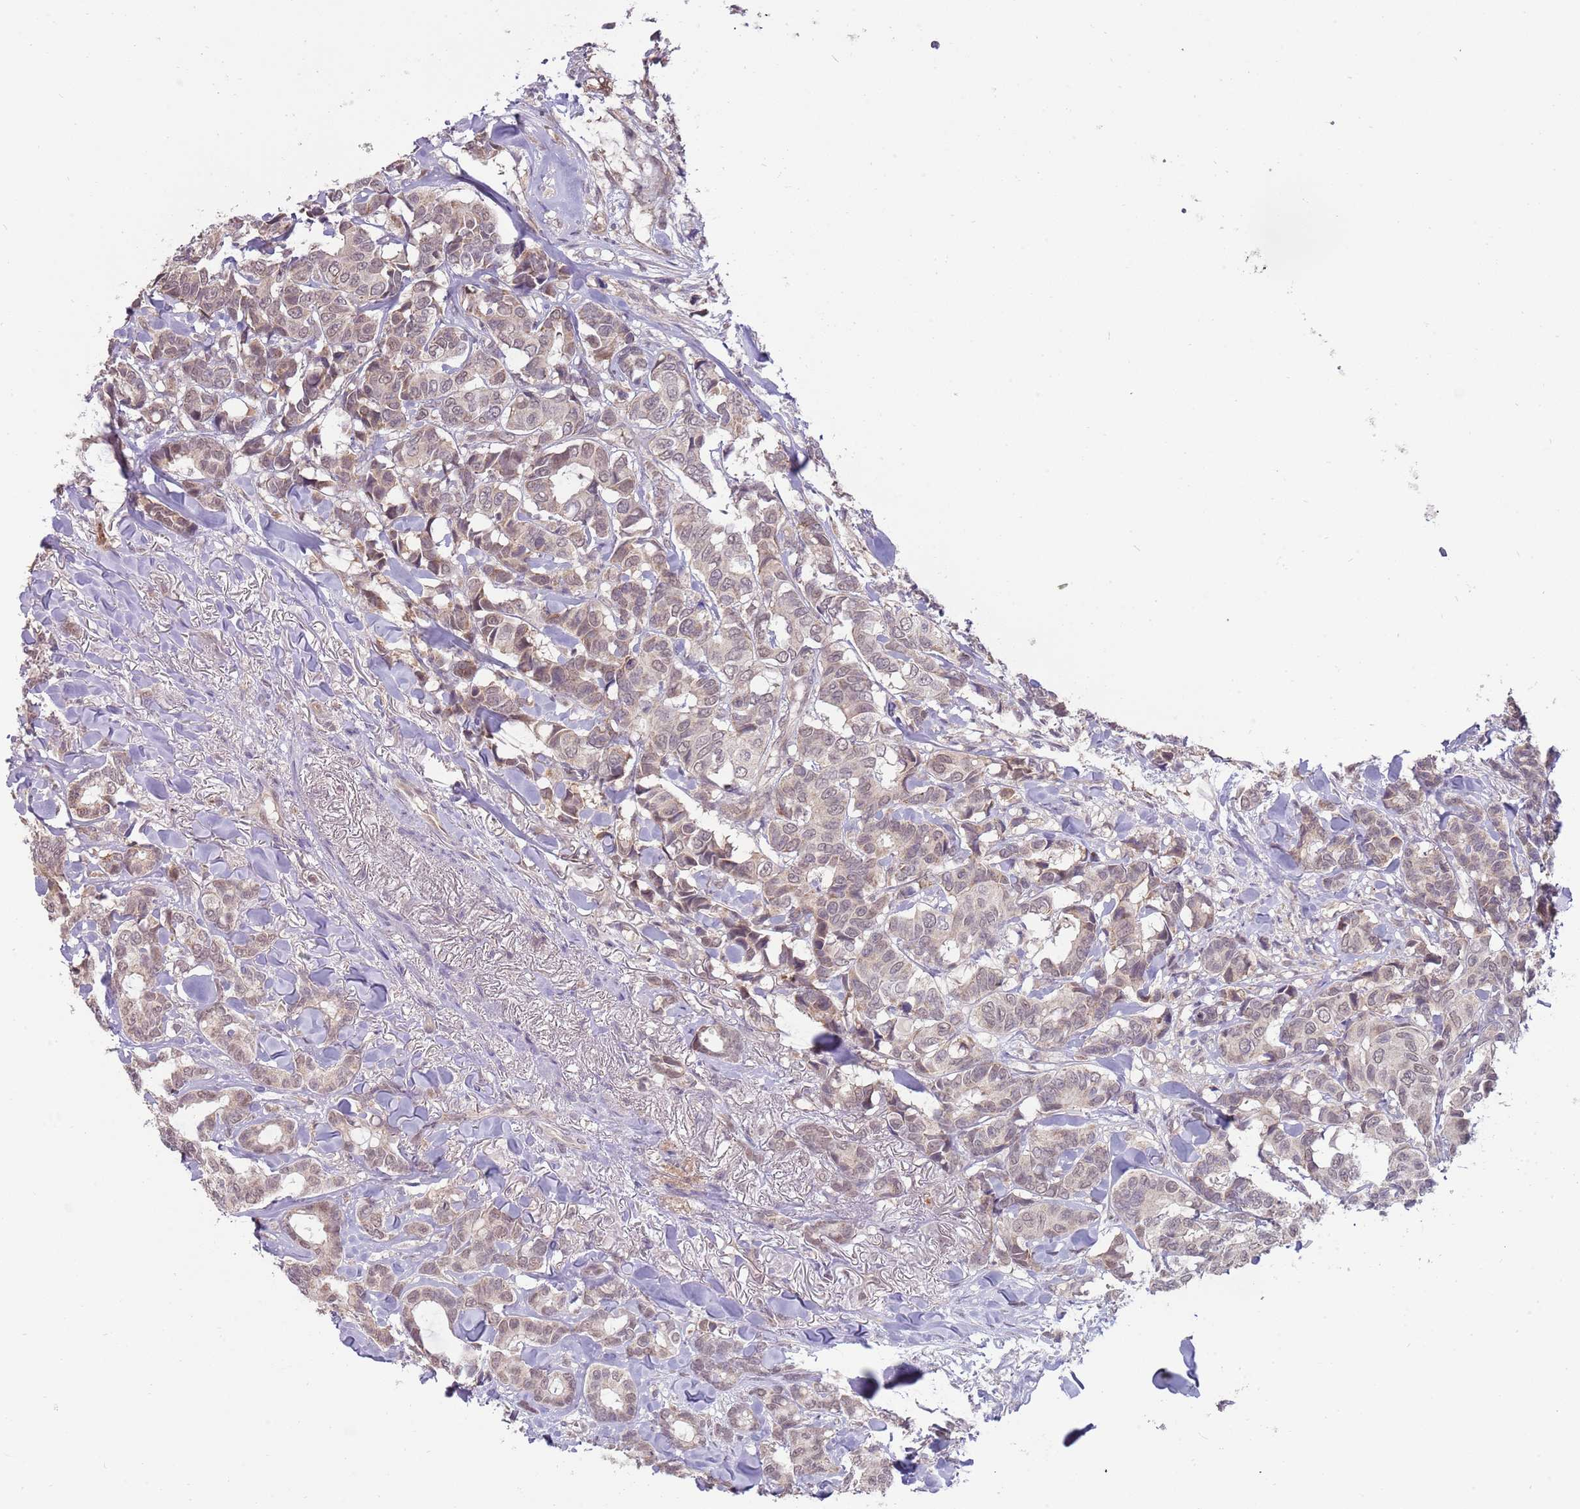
{"staining": {"intensity": "weak", "quantity": "25%-75%", "location": "nuclear"}, "tissue": "breast cancer", "cell_type": "Tumor cells", "image_type": "cancer", "snomed": [{"axis": "morphology", "description": "Duct carcinoma"}, {"axis": "topography", "description": "Breast"}], "caption": "This histopathology image displays immunohistochemistry (IHC) staining of breast infiltrating ductal carcinoma, with low weak nuclear positivity in approximately 25%-75% of tumor cells.", "gene": "NBPF6", "patient": {"sex": "female", "age": 87}}